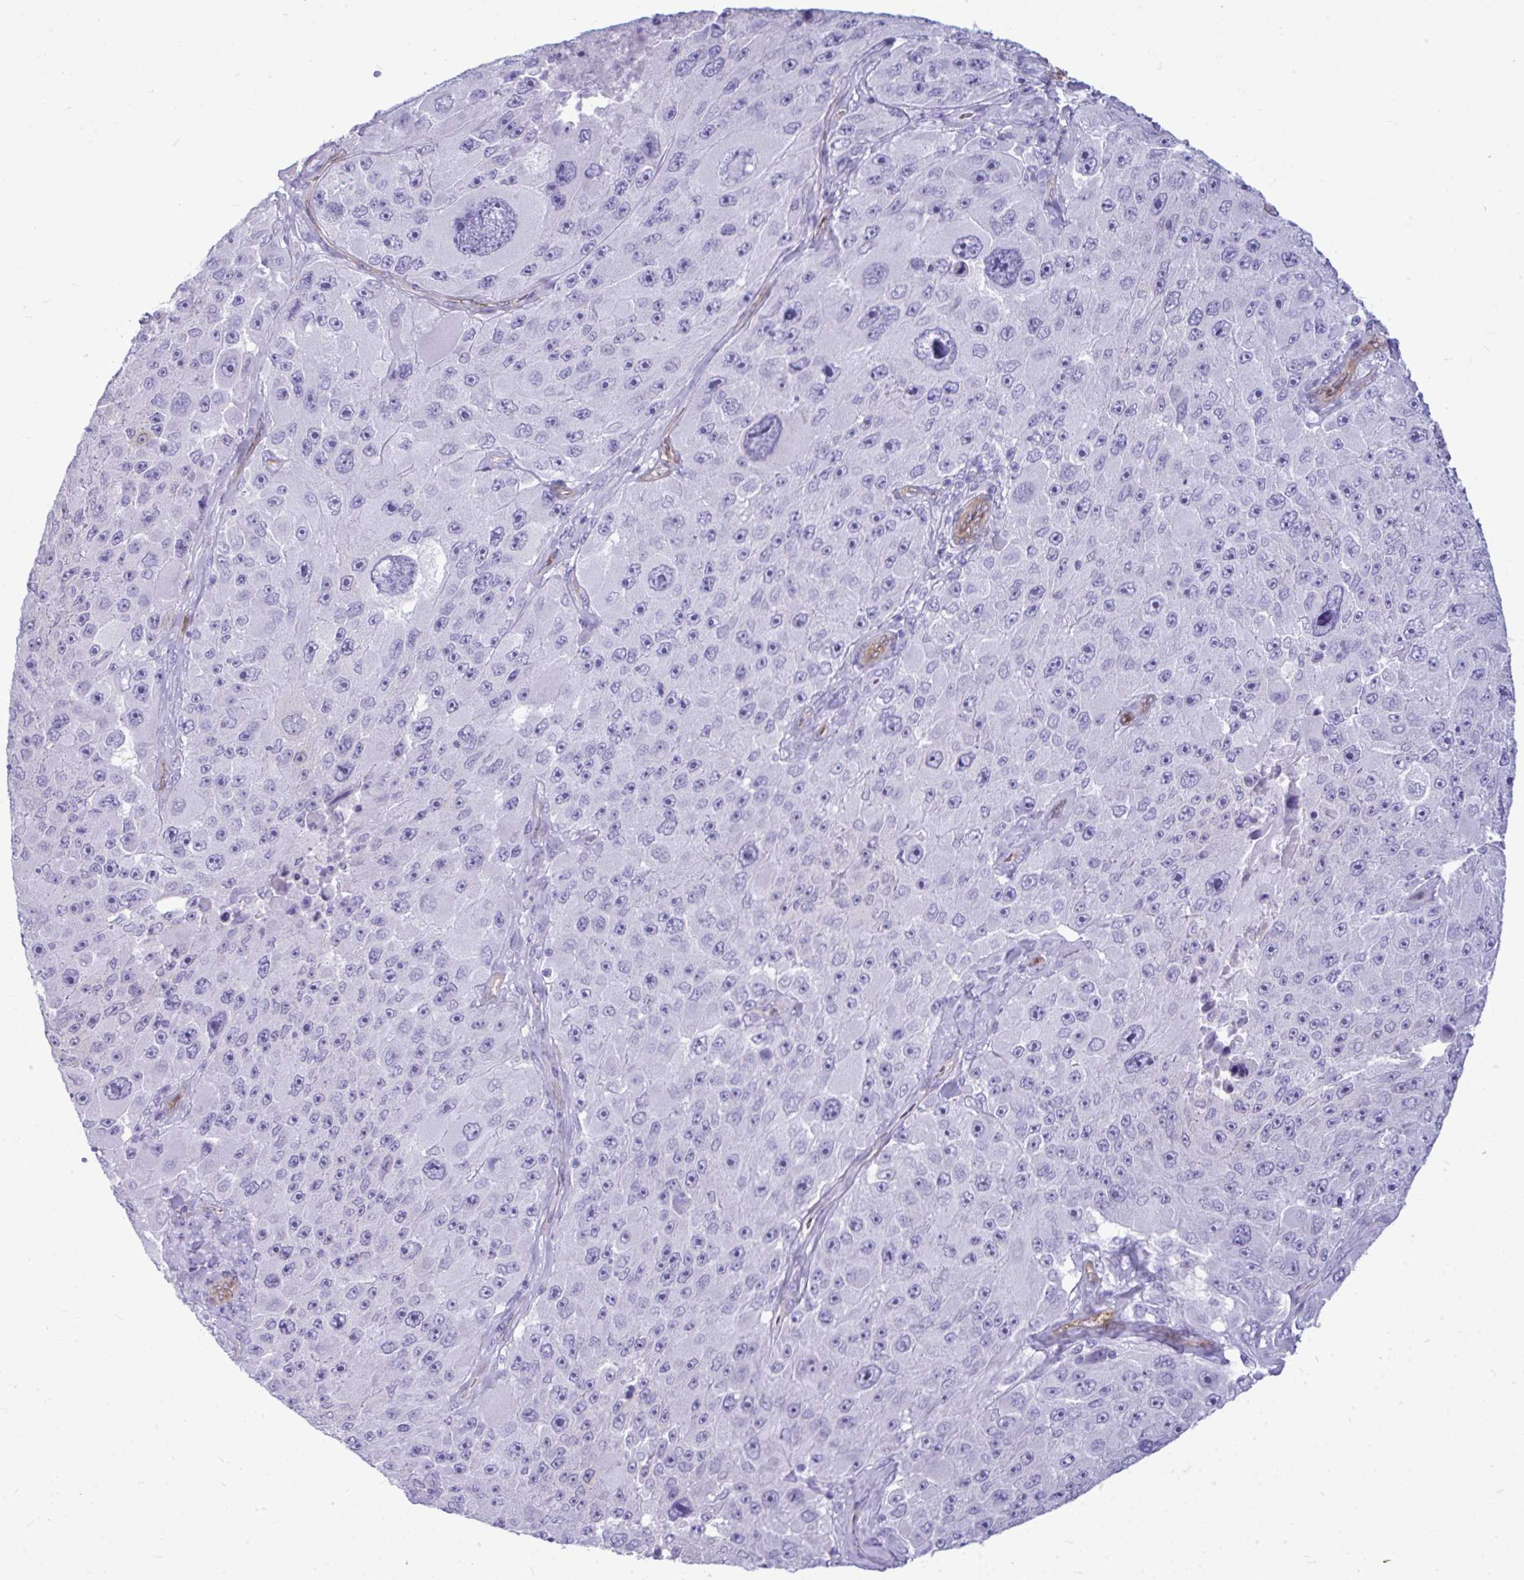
{"staining": {"intensity": "negative", "quantity": "none", "location": "none"}, "tissue": "melanoma", "cell_type": "Tumor cells", "image_type": "cancer", "snomed": [{"axis": "morphology", "description": "Malignant melanoma, Metastatic site"}, {"axis": "topography", "description": "Lymph node"}], "caption": "The image reveals no significant positivity in tumor cells of melanoma.", "gene": "LIMS2", "patient": {"sex": "male", "age": 62}}